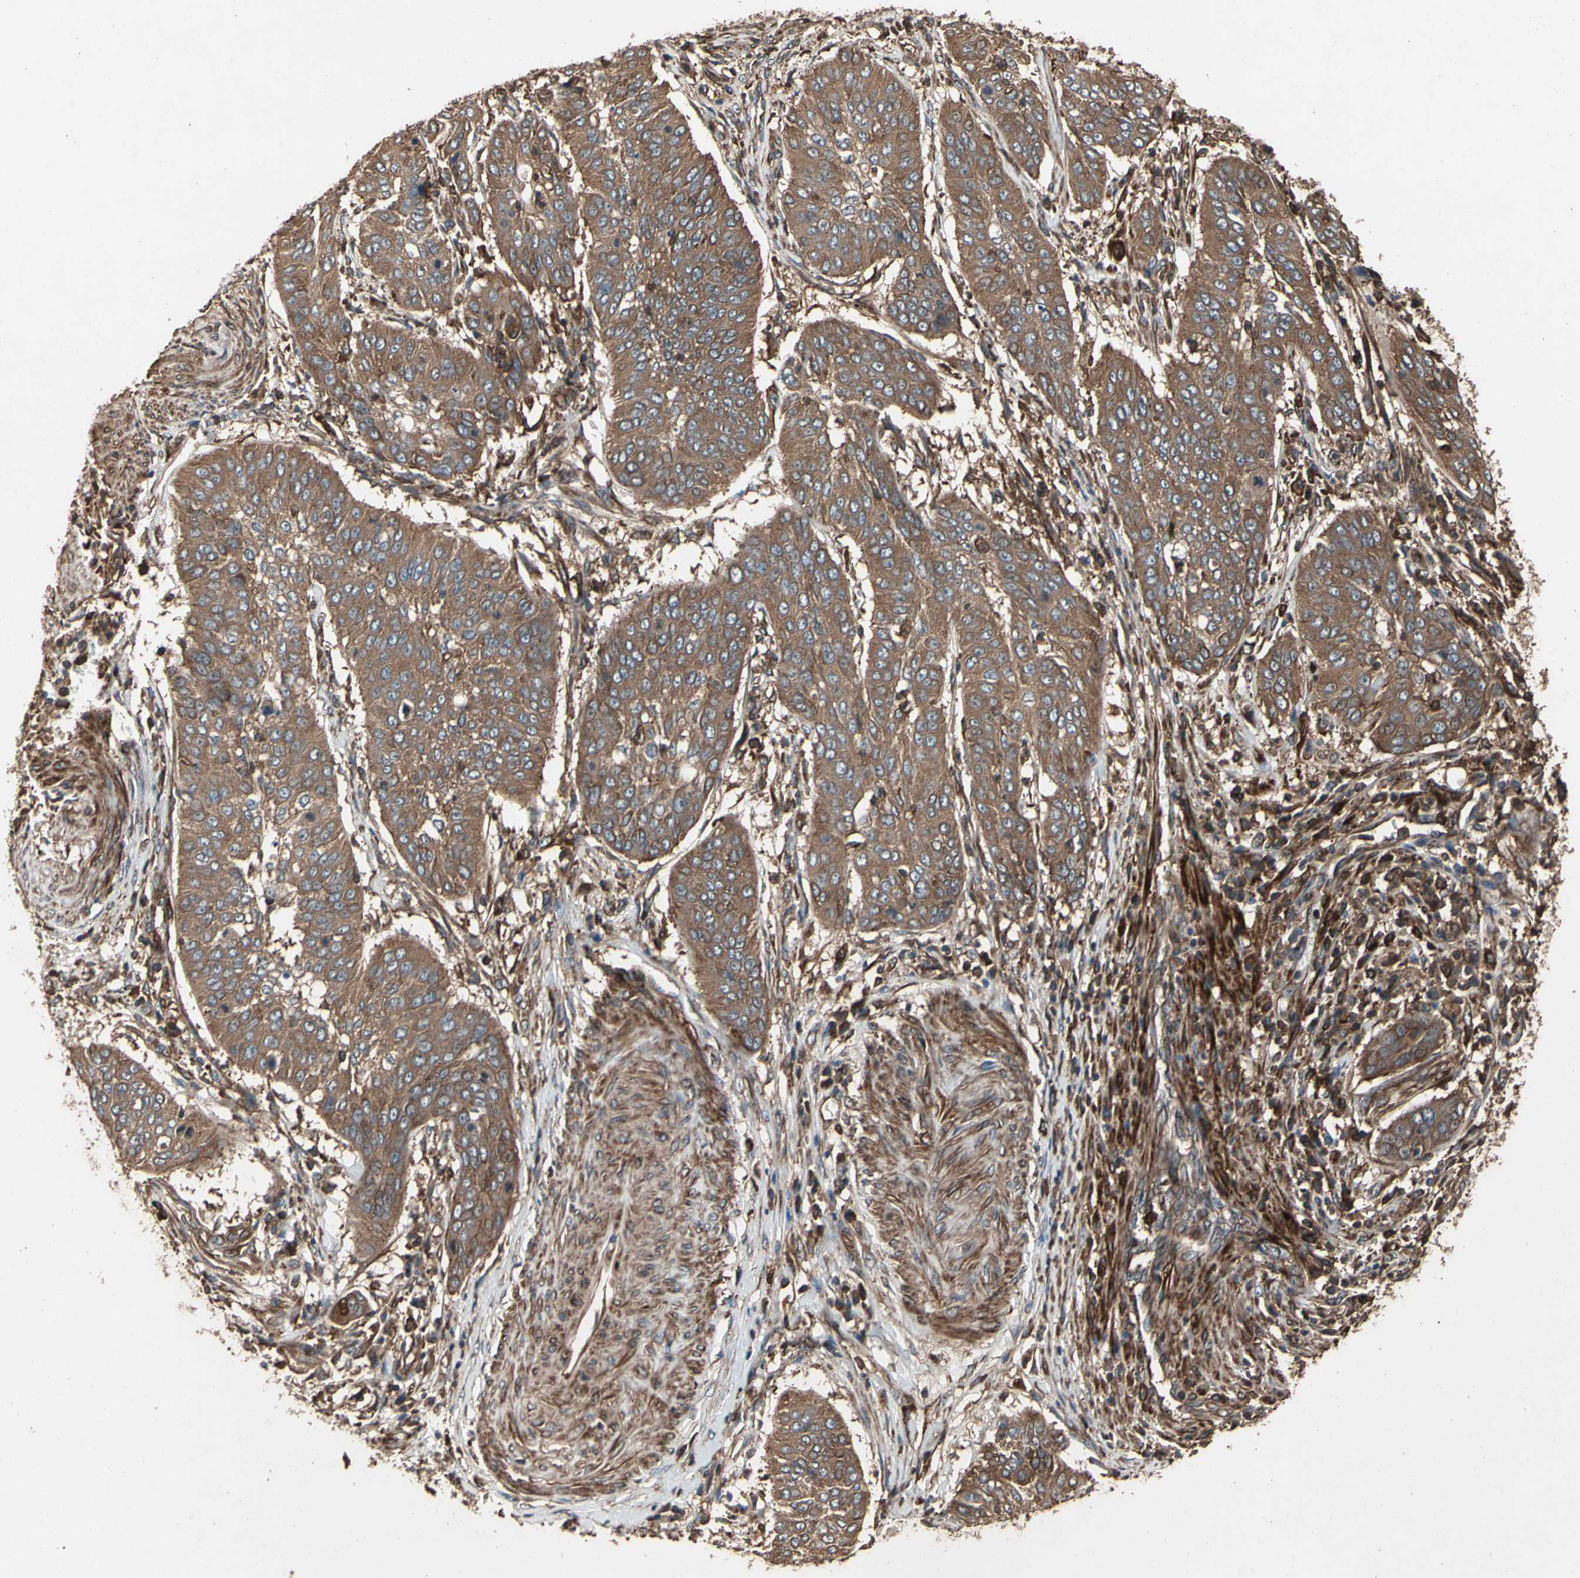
{"staining": {"intensity": "moderate", "quantity": ">75%", "location": "cytoplasmic/membranous"}, "tissue": "cervical cancer", "cell_type": "Tumor cells", "image_type": "cancer", "snomed": [{"axis": "morphology", "description": "Normal tissue, NOS"}, {"axis": "morphology", "description": "Squamous cell carcinoma, NOS"}, {"axis": "topography", "description": "Cervix"}], "caption": "A micrograph showing moderate cytoplasmic/membranous expression in about >75% of tumor cells in cervical cancer, as visualized by brown immunohistochemical staining.", "gene": "AGBL2", "patient": {"sex": "female", "age": 39}}